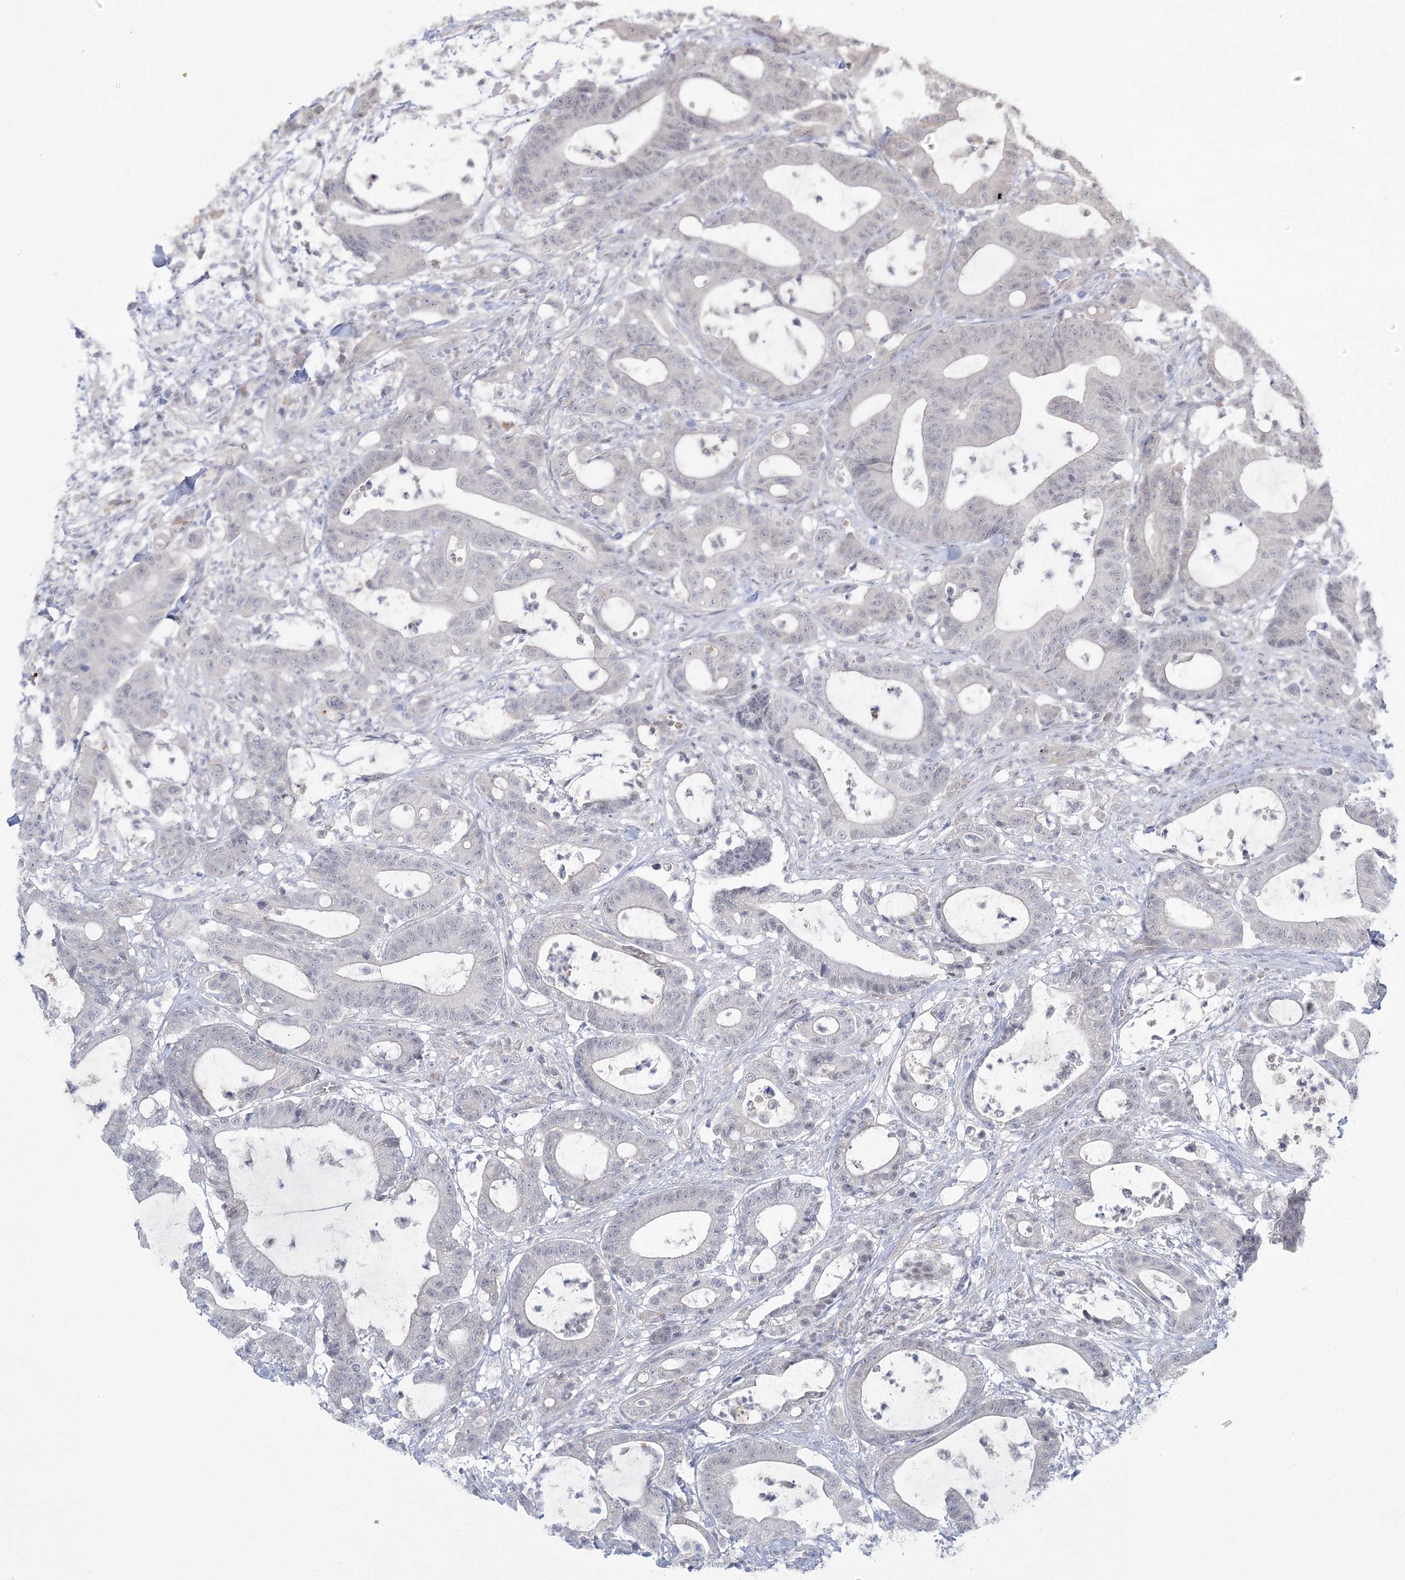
{"staining": {"intensity": "weak", "quantity": "25%-75%", "location": "nuclear"}, "tissue": "colorectal cancer", "cell_type": "Tumor cells", "image_type": "cancer", "snomed": [{"axis": "morphology", "description": "Adenocarcinoma, NOS"}, {"axis": "topography", "description": "Colon"}], "caption": "Immunohistochemistry (DAB (3,3'-diaminobenzidine)) staining of colorectal cancer (adenocarcinoma) exhibits weak nuclear protein staining in about 25%-75% of tumor cells. (DAB (3,3'-diaminobenzidine) IHC with brightfield microscopy, high magnification).", "gene": "AMTN", "patient": {"sex": "female", "age": 84}}